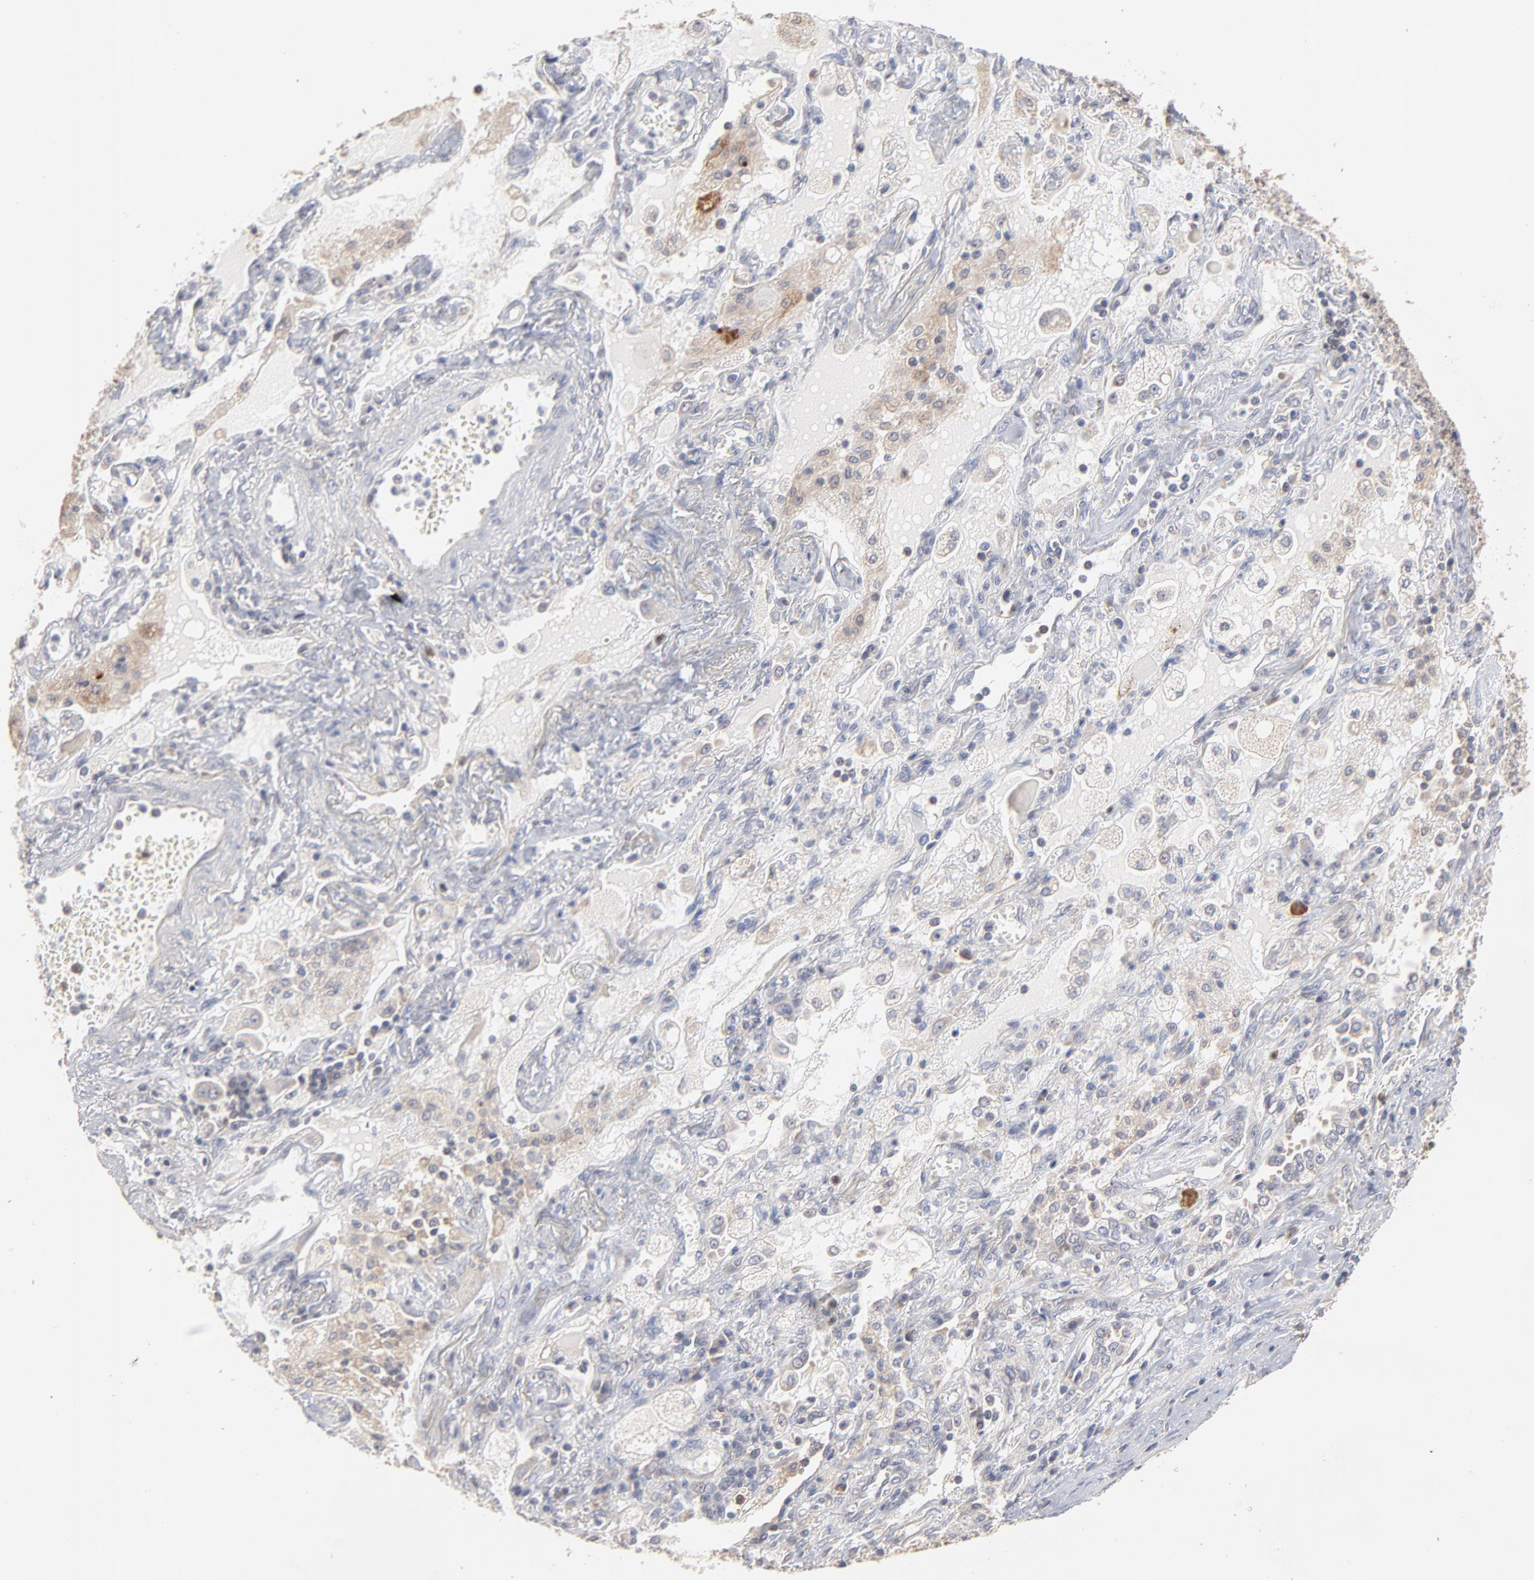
{"staining": {"intensity": "weak", "quantity": "<25%", "location": "cytoplasmic/membranous"}, "tissue": "lung cancer", "cell_type": "Tumor cells", "image_type": "cancer", "snomed": [{"axis": "morphology", "description": "Squamous cell carcinoma, NOS"}, {"axis": "topography", "description": "Lung"}], "caption": "There is no significant staining in tumor cells of lung squamous cell carcinoma. The staining is performed using DAB brown chromogen with nuclei counter-stained in using hematoxylin.", "gene": "RNF213", "patient": {"sex": "female", "age": 76}}